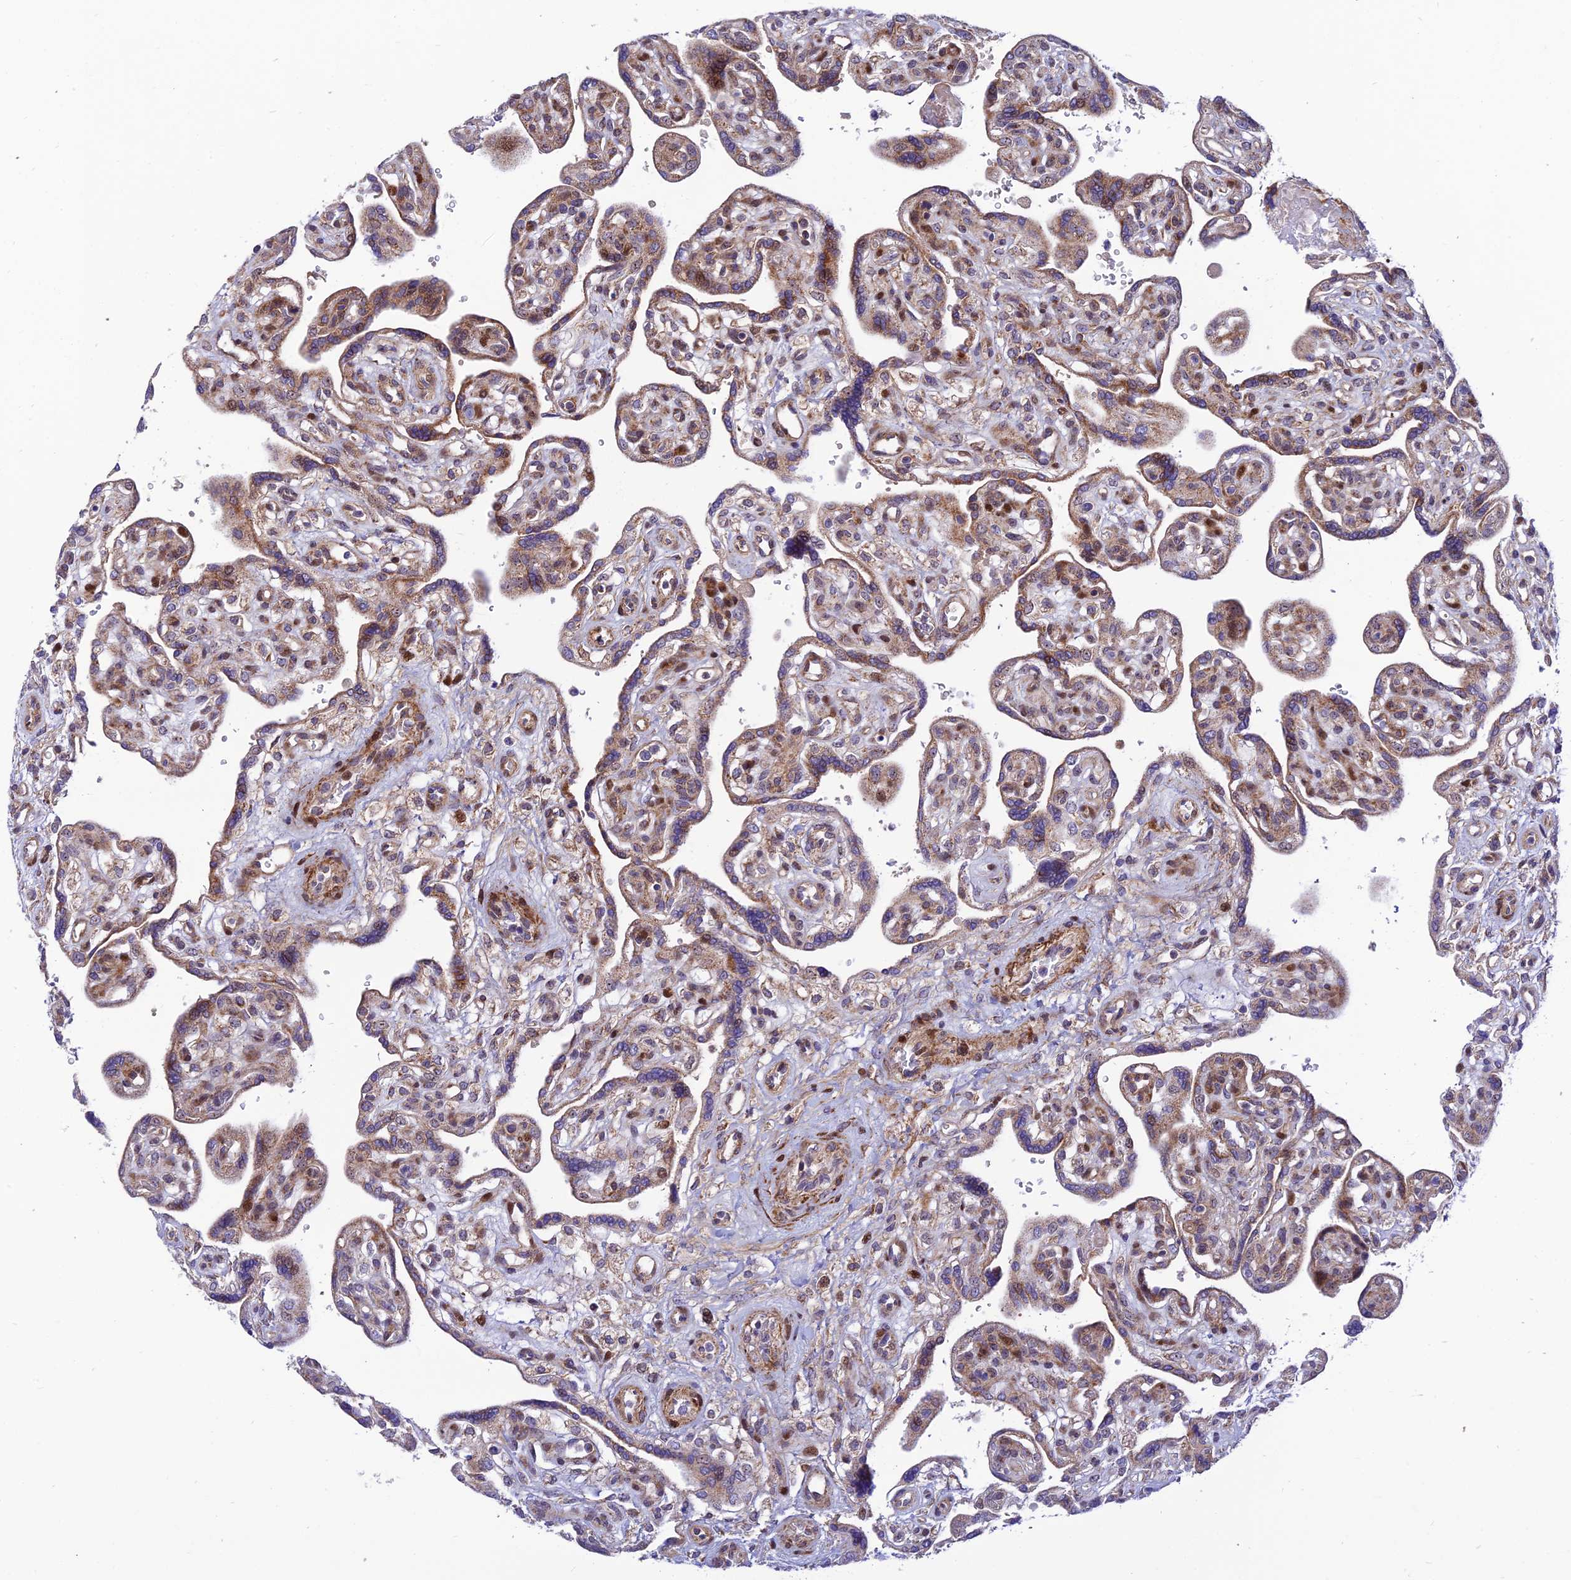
{"staining": {"intensity": "strong", "quantity": "<25%", "location": "cytoplasmic/membranous"}, "tissue": "placenta", "cell_type": "Trophoblastic cells", "image_type": "normal", "snomed": [{"axis": "morphology", "description": "Normal tissue, NOS"}, {"axis": "topography", "description": "Placenta"}], "caption": "Protein expression analysis of normal human placenta reveals strong cytoplasmic/membranous positivity in about <25% of trophoblastic cells. (DAB IHC with brightfield microscopy, high magnification).", "gene": "KBTBD7", "patient": {"sex": "female", "age": 39}}